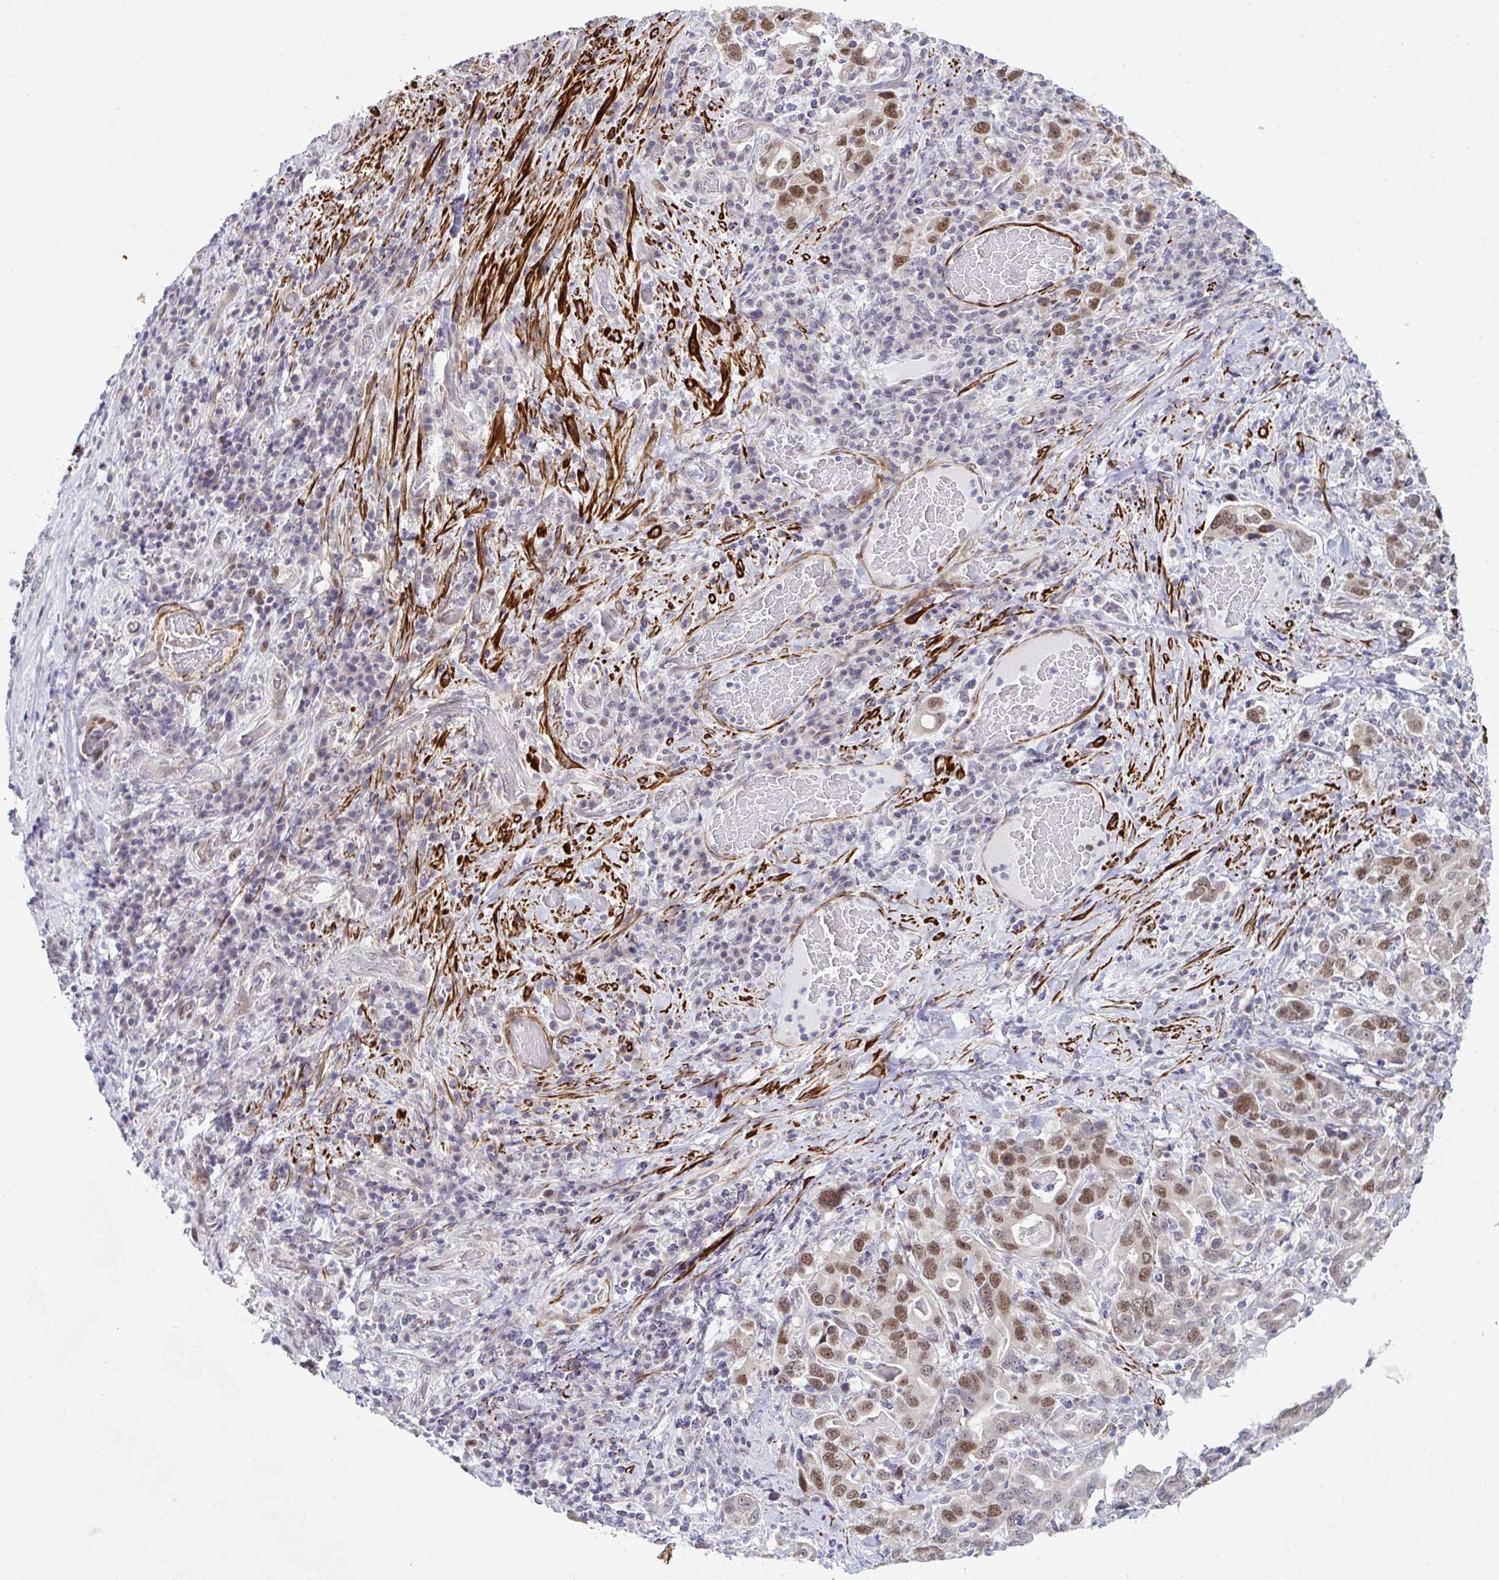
{"staining": {"intensity": "moderate", "quantity": ">75%", "location": "nuclear"}, "tissue": "stomach cancer", "cell_type": "Tumor cells", "image_type": "cancer", "snomed": [{"axis": "morphology", "description": "Adenocarcinoma, NOS"}, {"axis": "topography", "description": "Stomach, upper"}, {"axis": "topography", "description": "Stomach"}], "caption": "Protein positivity by immunohistochemistry exhibits moderate nuclear expression in approximately >75% of tumor cells in stomach cancer.", "gene": "GINS2", "patient": {"sex": "male", "age": 62}}